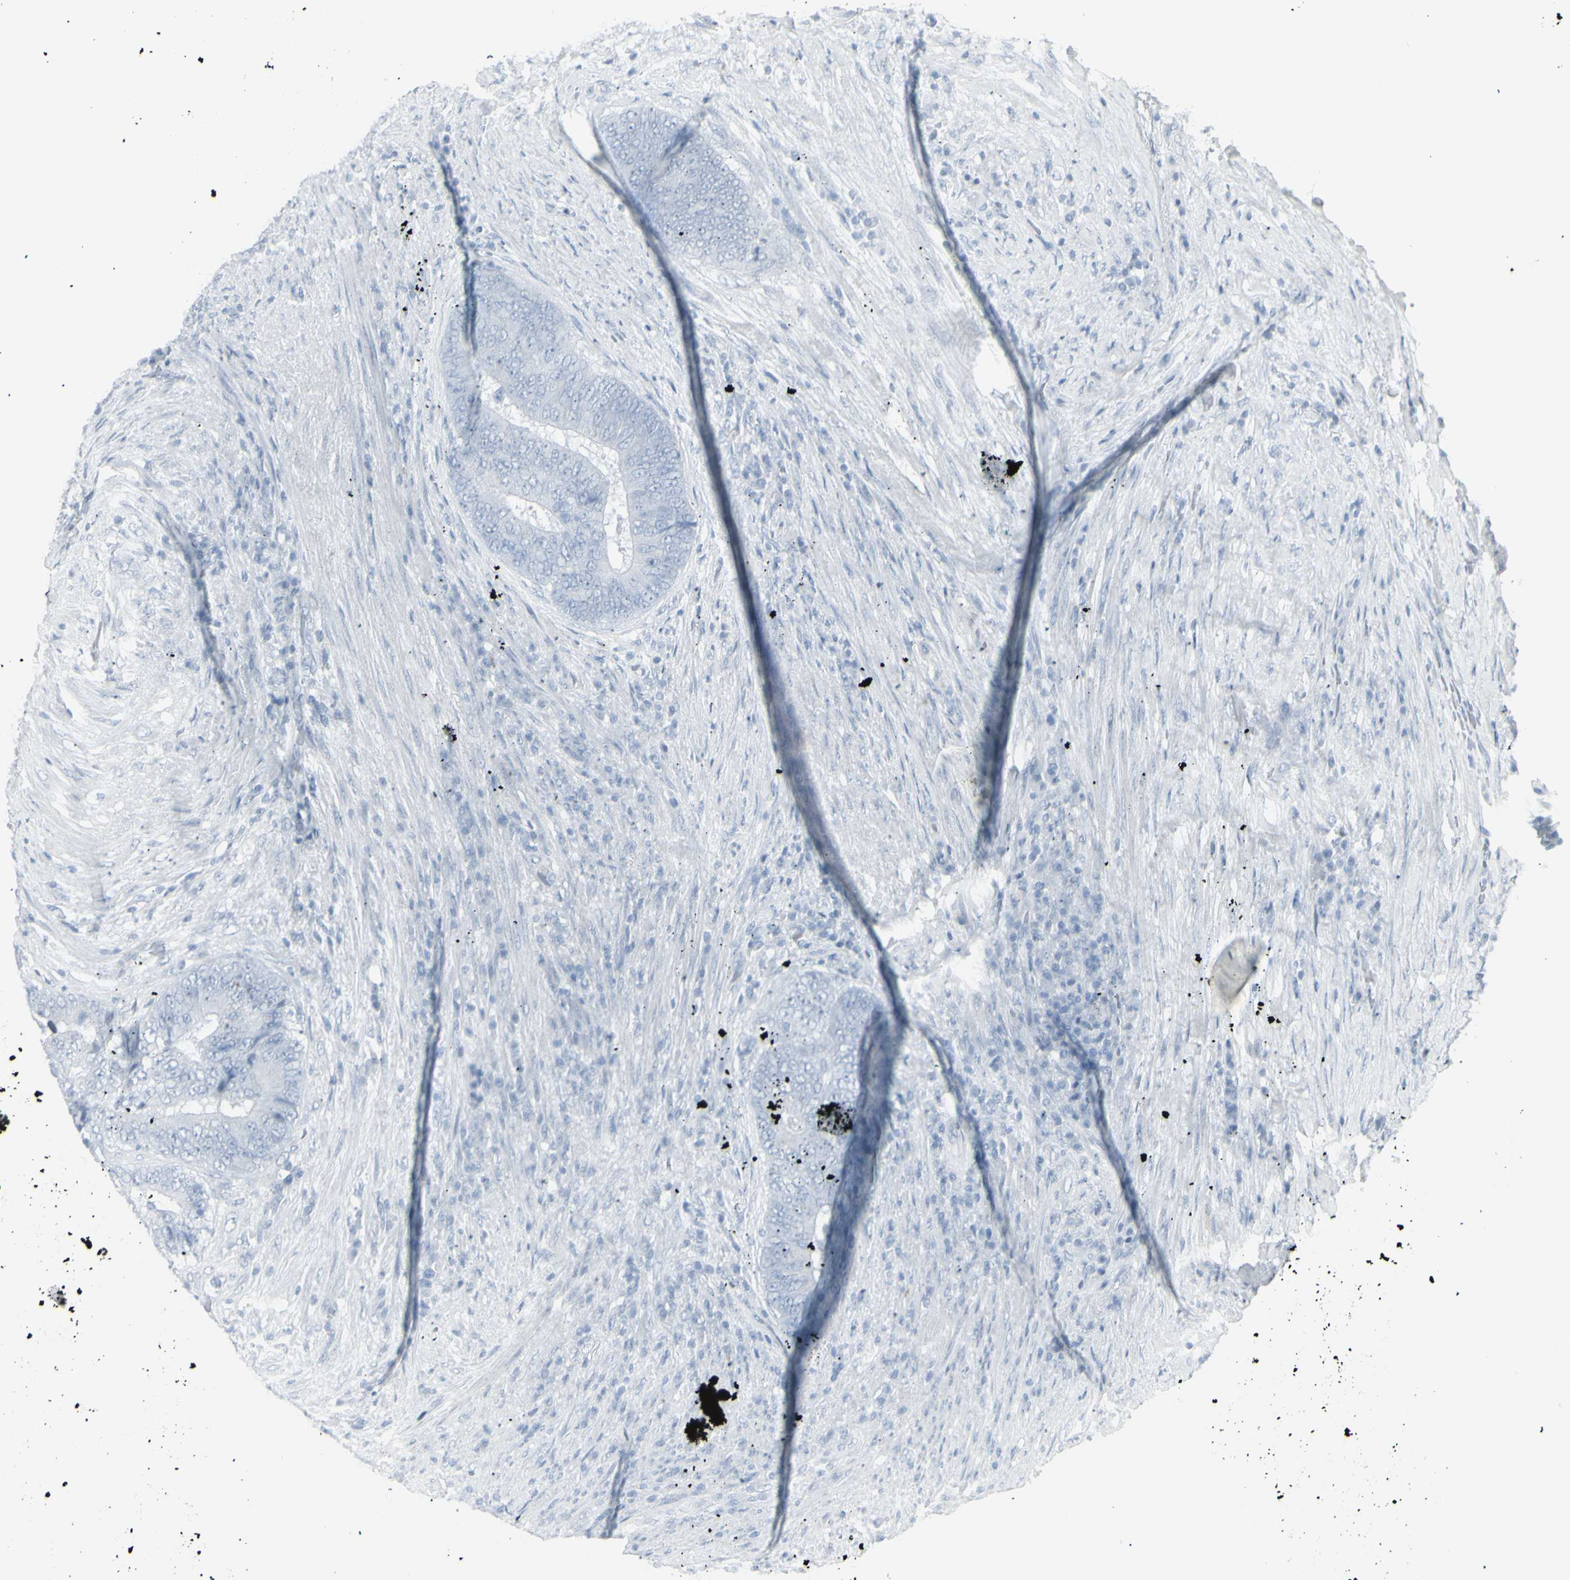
{"staining": {"intensity": "negative", "quantity": "none", "location": "none"}, "tissue": "colorectal cancer", "cell_type": "Tumor cells", "image_type": "cancer", "snomed": [{"axis": "morphology", "description": "Adenocarcinoma, NOS"}, {"axis": "topography", "description": "Rectum"}], "caption": "Immunohistochemistry (IHC) histopathology image of neoplastic tissue: colorectal cancer stained with DAB exhibits no significant protein staining in tumor cells.", "gene": "YBX2", "patient": {"sex": "male", "age": 72}}